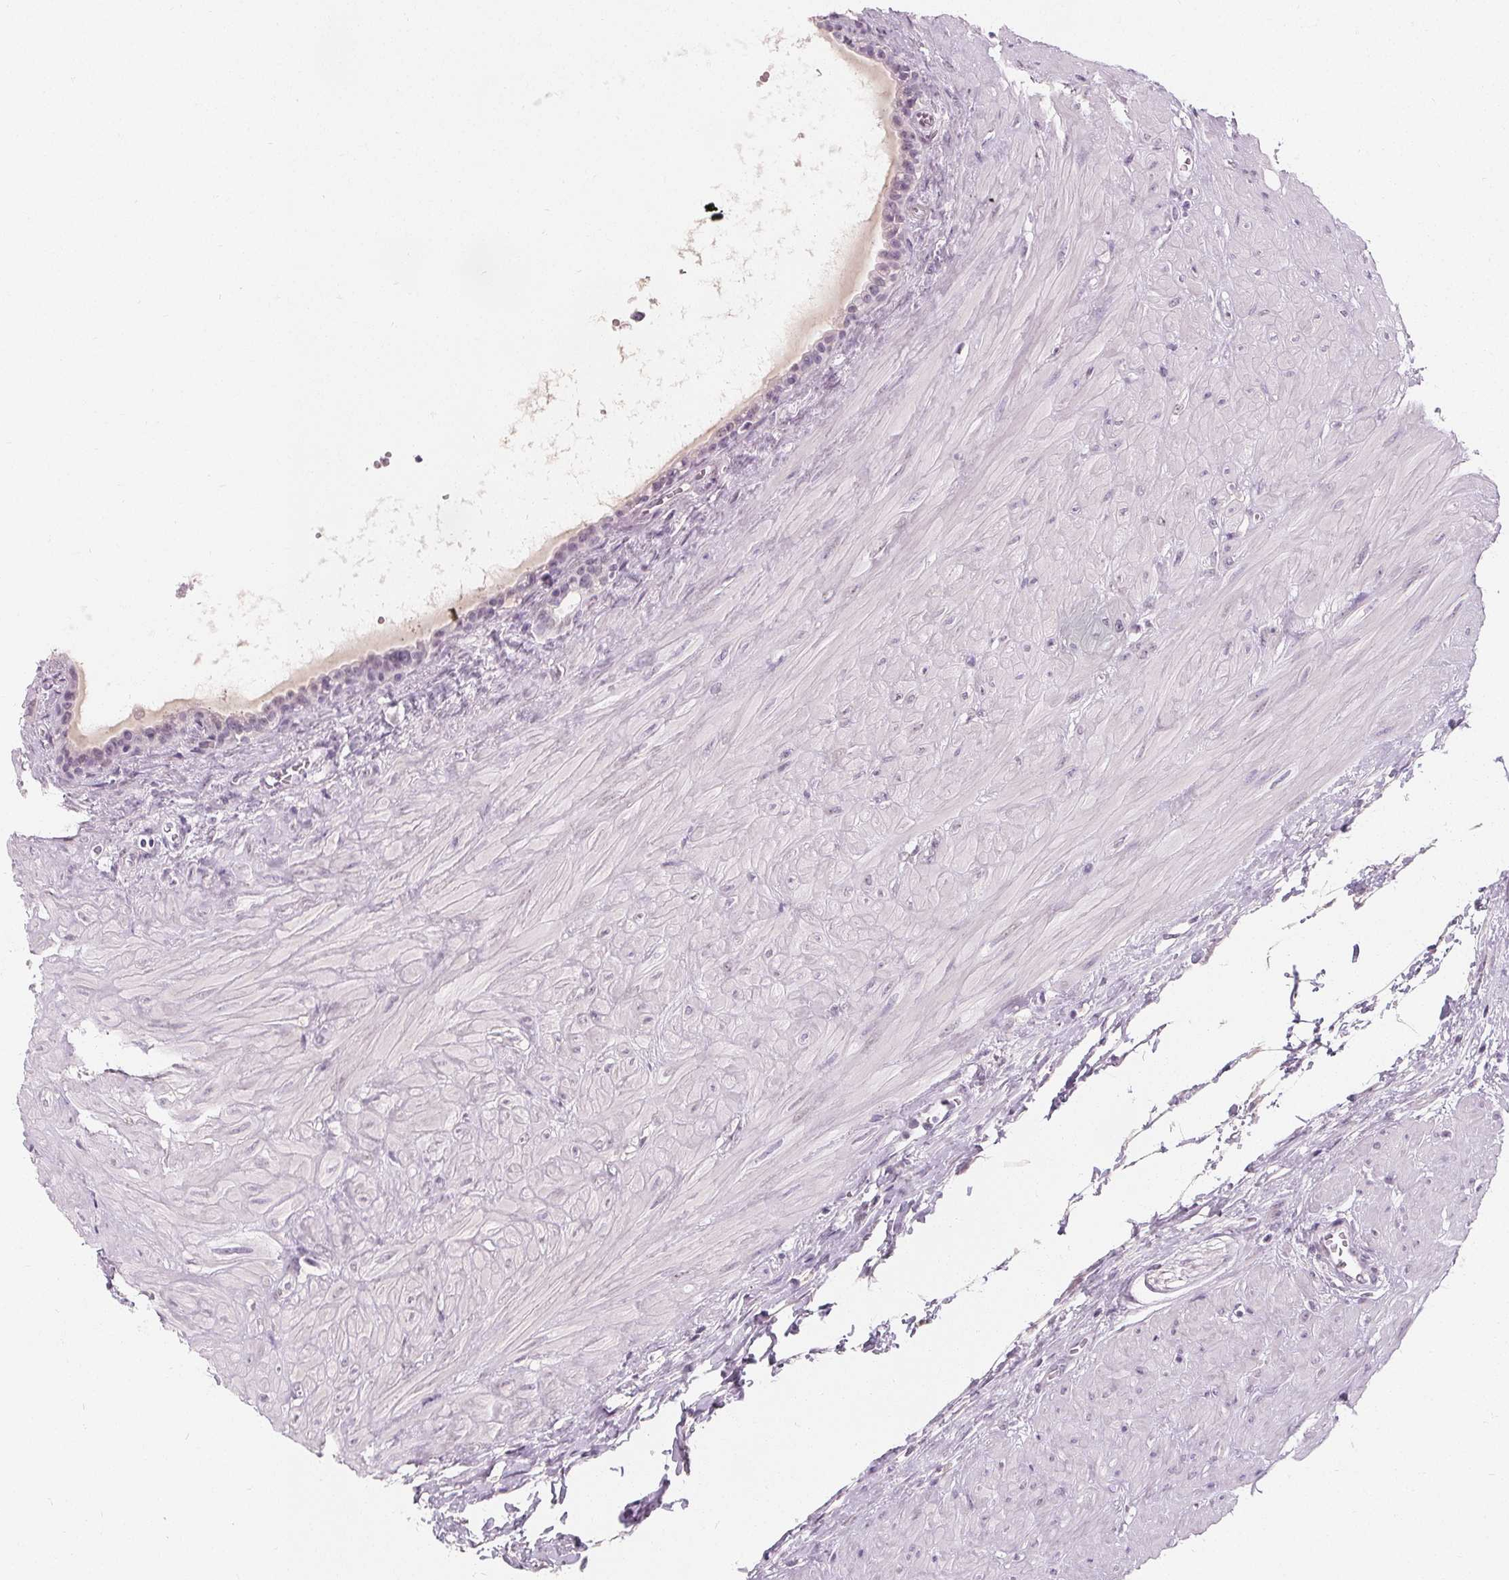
{"staining": {"intensity": "negative", "quantity": "none", "location": "none"}, "tissue": "seminal vesicle", "cell_type": "Glandular cells", "image_type": "normal", "snomed": [{"axis": "morphology", "description": "Normal tissue, NOS"}, {"axis": "topography", "description": "Seminal veicle"}], "caption": "IHC of unremarkable human seminal vesicle reveals no staining in glandular cells.", "gene": "DBX2", "patient": {"sex": "male", "age": 76}}